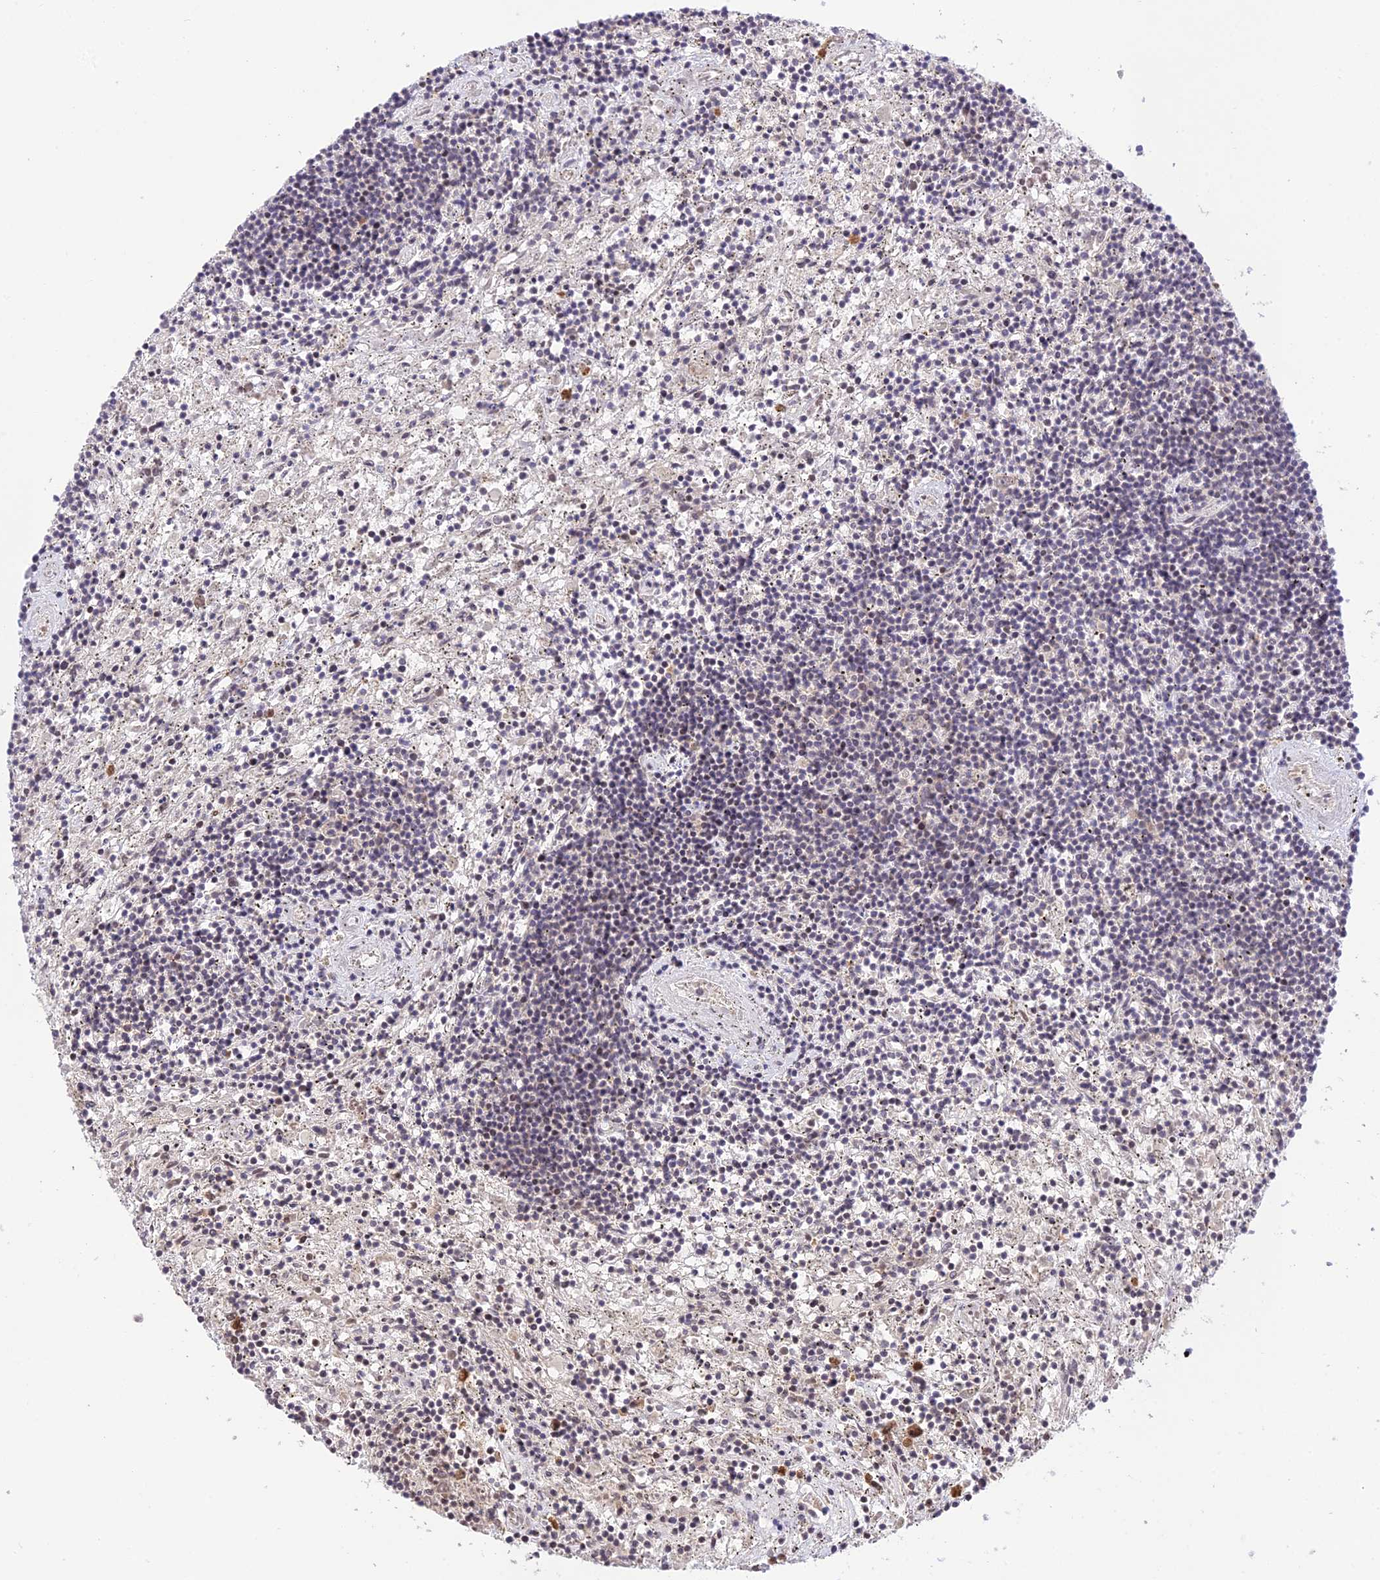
{"staining": {"intensity": "negative", "quantity": "none", "location": "none"}, "tissue": "lymphoma", "cell_type": "Tumor cells", "image_type": "cancer", "snomed": [{"axis": "morphology", "description": "Malignant lymphoma, non-Hodgkin's type, Low grade"}, {"axis": "topography", "description": "Spleen"}], "caption": "Immunohistochemistry (IHC) micrograph of human lymphoma stained for a protein (brown), which exhibits no staining in tumor cells.", "gene": "TEKT1", "patient": {"sex": "male", "age": 76}}